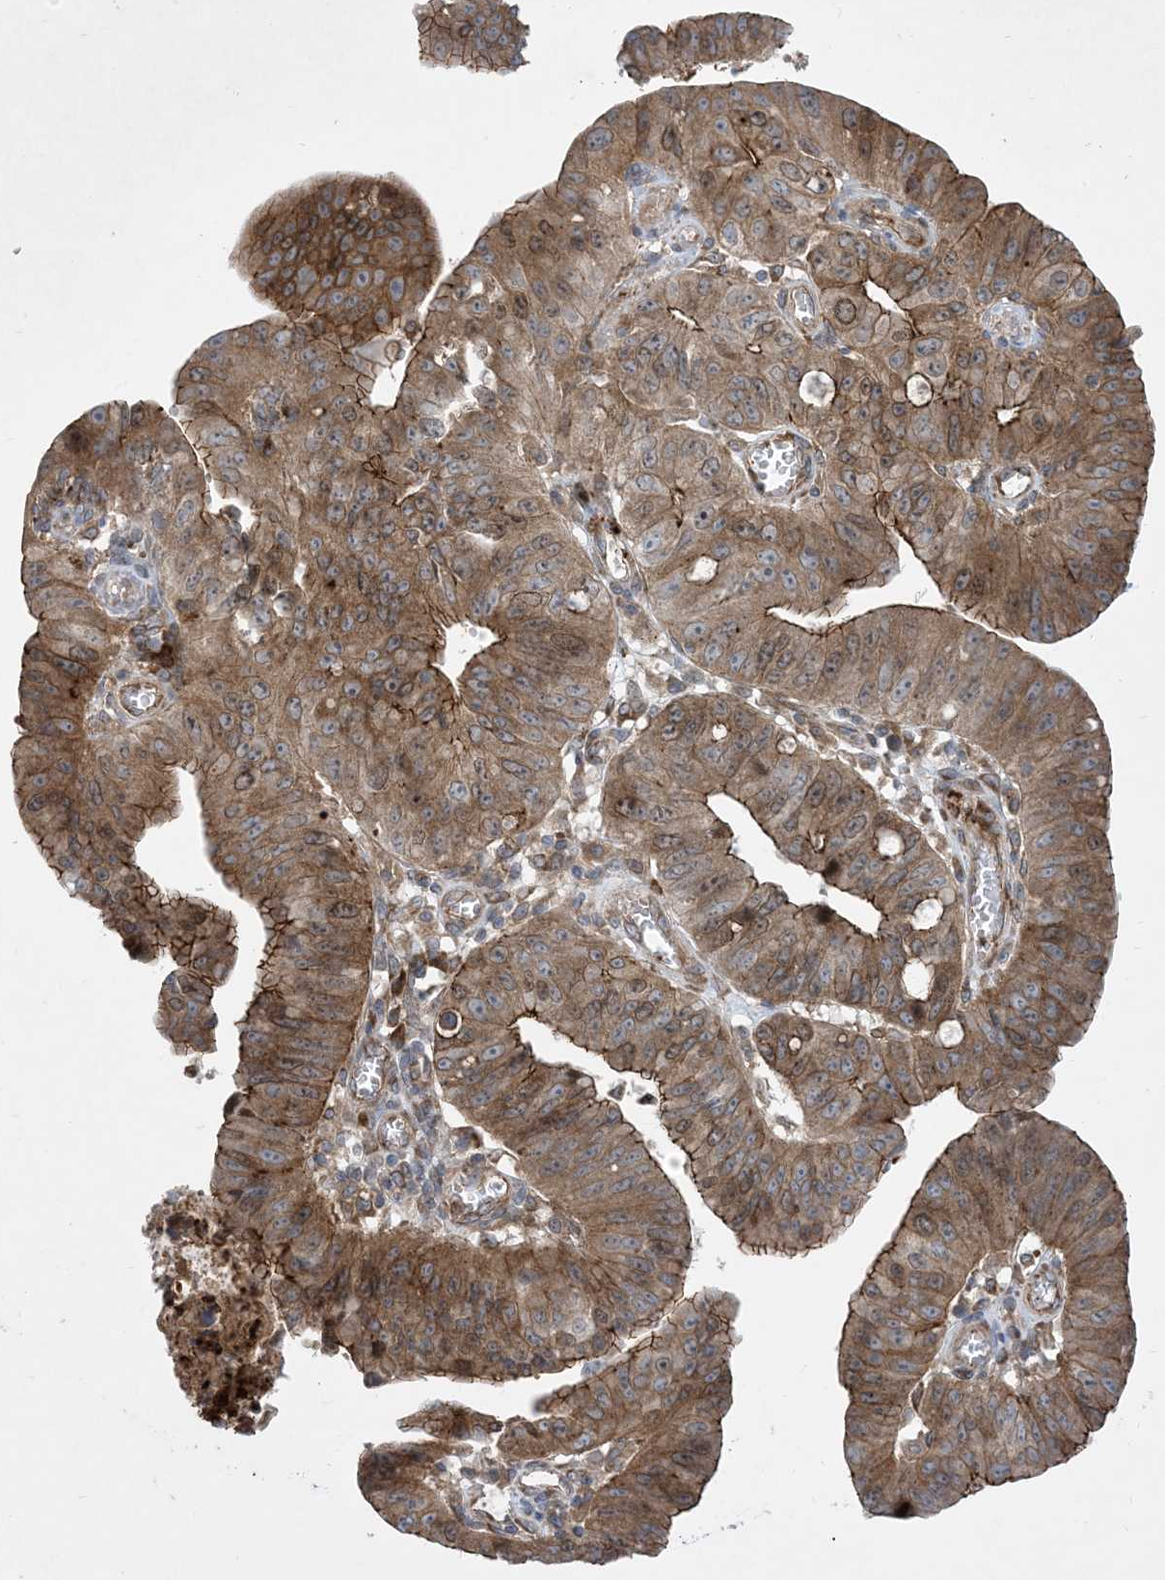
{"staining": {"intensity": "moderate", "quantity": ">75%", "location": "cytoplasmic/membranous,nuclear"}, "tissue": "stomach cancer", "cell_type": "Tumor cells", "image_type": "cancer", "snomed": [{"axis": "morphology", "description": "Adenocarcinoma, NOS"}, {"axis": "topography", "description": "Stomach"}], "caption": "Immunohistochemistry photomicrograph of neoplastic tissue: stomach cancer stained using immunohistochemistry (IHC) displays medium levels of moderate protein expression localized specifically in the cytoplasmic/membranous and nuclear of tumor cells, appearing as a cytoplasmic/membranous and nuclear brown color.", "gene": "OTOP1", "patient": {"sex": "male", "age": 59}}